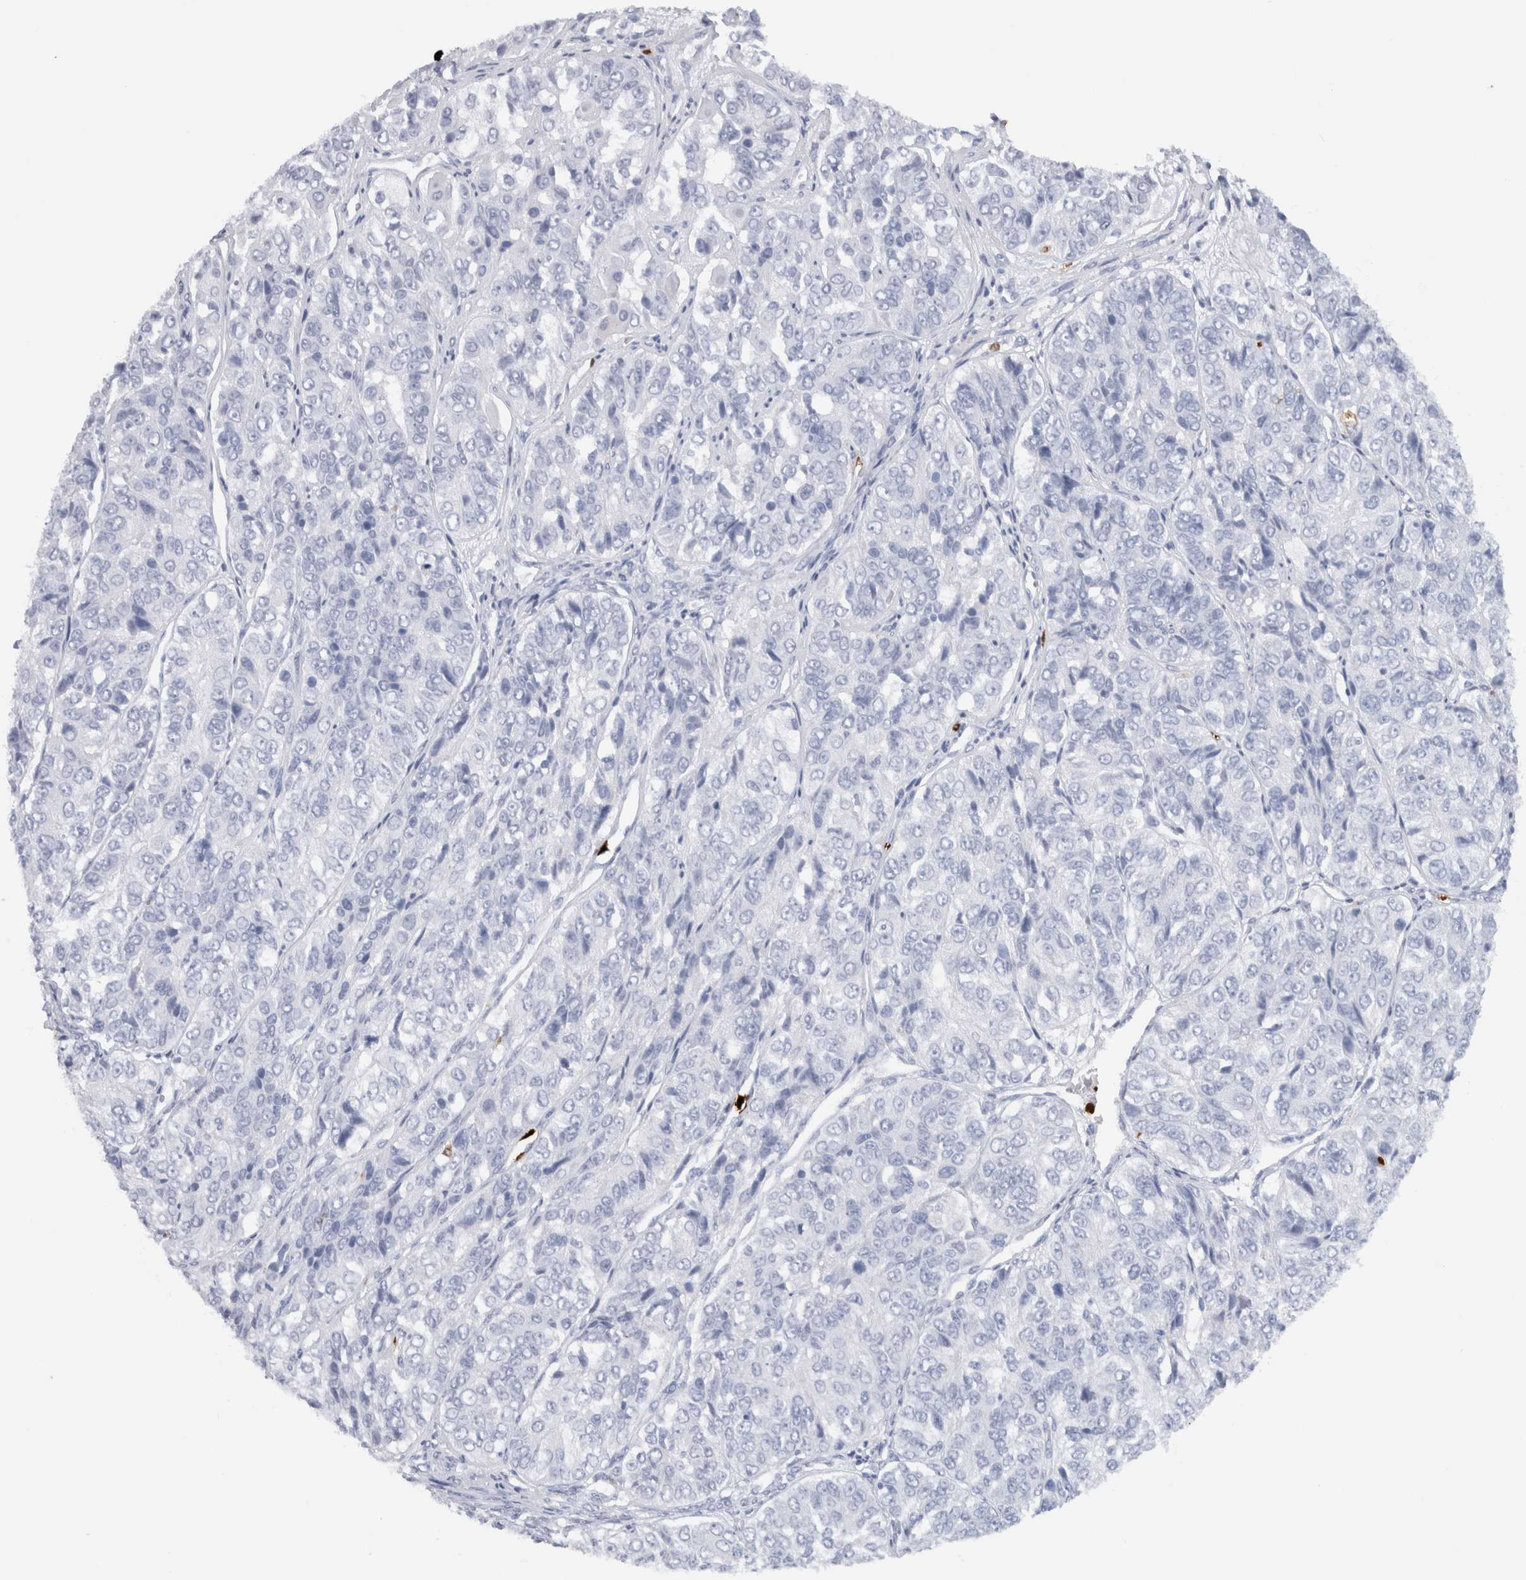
{"staining": {"intensity": "negative", "quantity": "none", "location": "none"}, "tissue": "ovarian cancer", "cell_type": "Tumor cells", "image_type": "cancer", "snomed": [{"axis": "morphology", "description": "Carcinoma, endometroid"}, {"axis": "topography", "description": "Ovary"}], "caption": "This is a micrograph of immunohistochemistry (IHC) staining of ovarian cancer (endometroid carcinoma), which shows no expression in tumor cells. The staining was performed using DAB to visualize the protein expression in brown, while the nuclei were stained in blue with hematoxylin (Magnification: 20x).", "gene": "S100A8", "patient": {"sex": "female", "age": 51}}